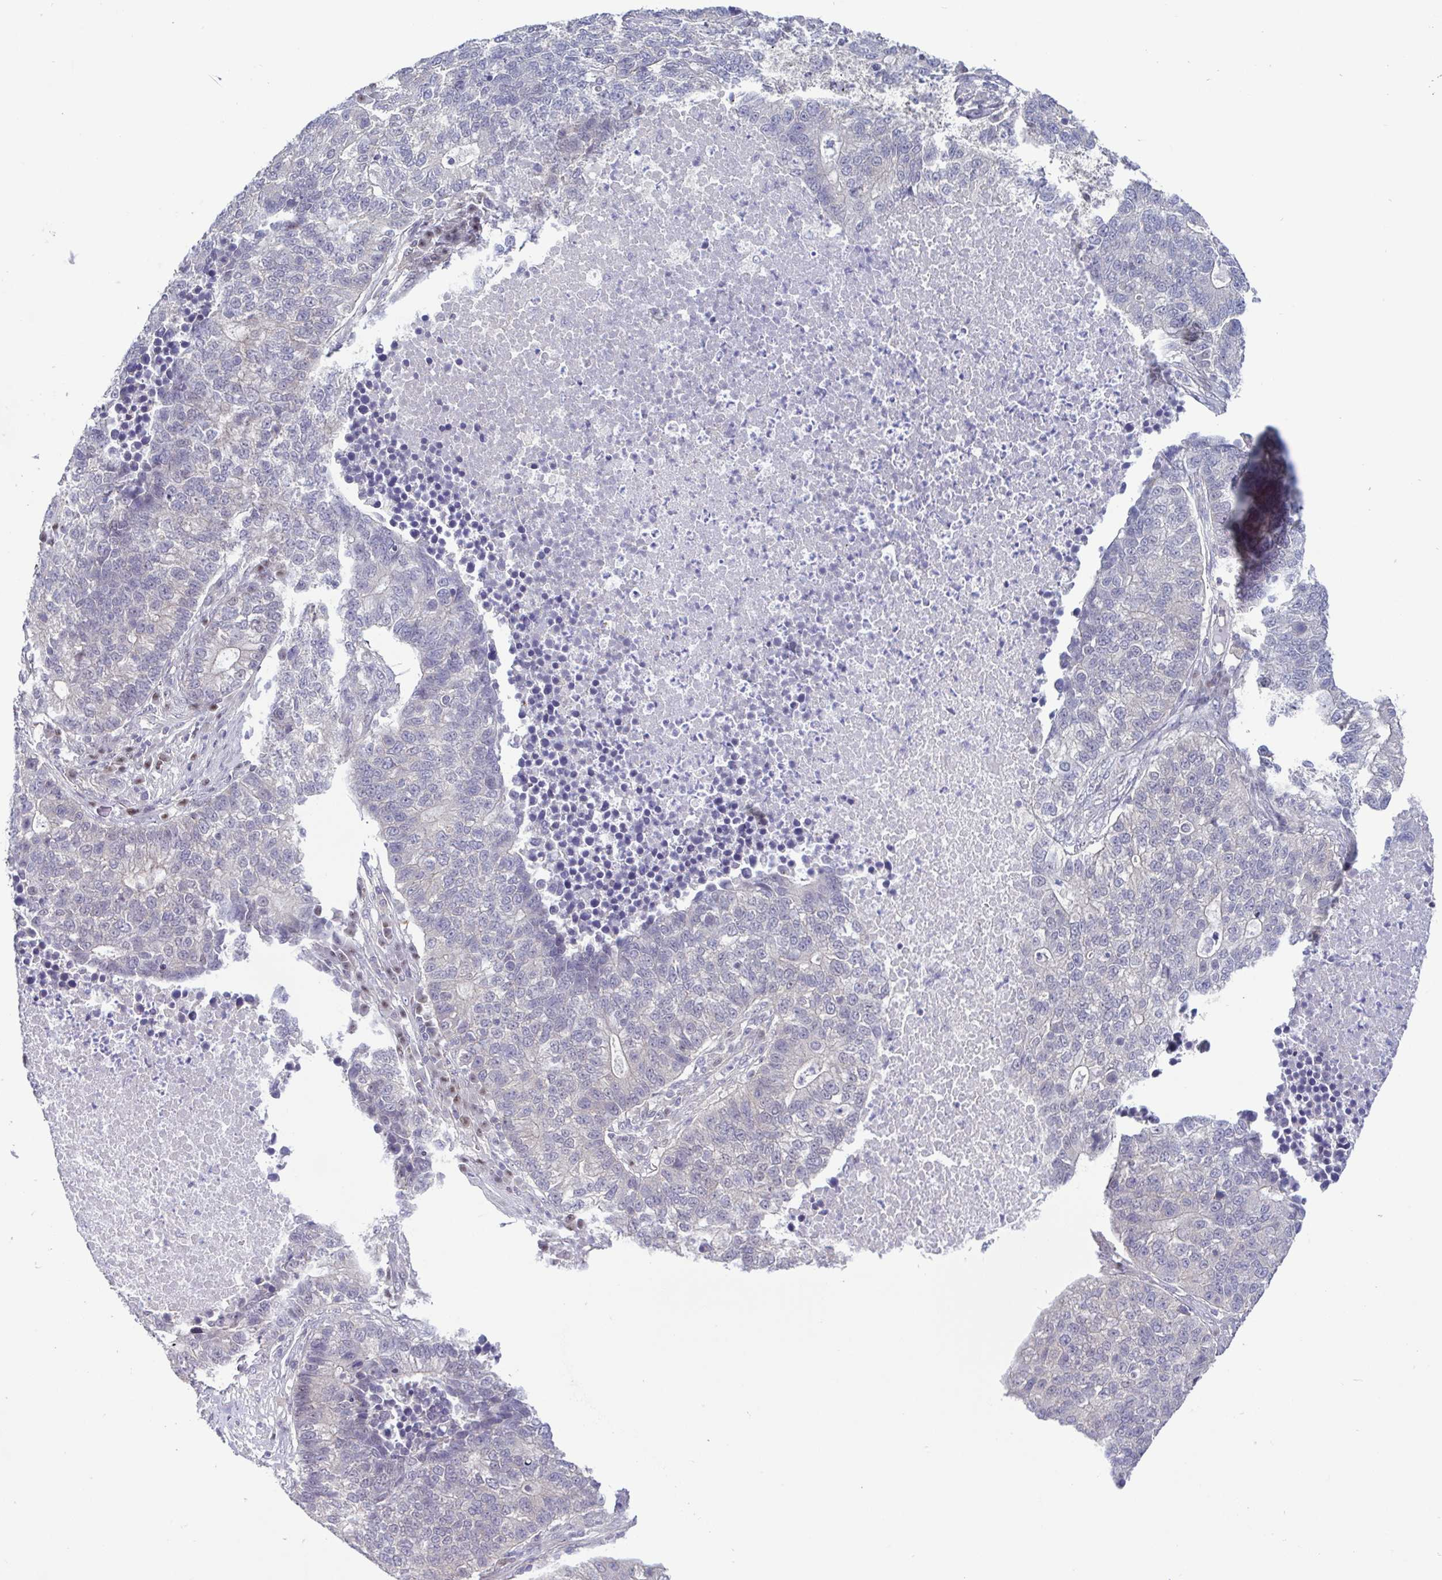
{"staining": {"intensity": "negative", "quantity": "none", "location": "none"}, "tissue": "lung cancer", "cell_type": "Tumor cells", "image_type": "cancer", "snomed": [{"axis": "morphology", "description": "Adenocarcinoma, NOS"}, {"axis": "topography", "description": "Lung"}], "caption": "Image shows no protein expression in tumor cells of adenocarcinoma (lung) tissue. (DAB IHC, high magnification).", "gene": "UBE2Q1", "patient": {"sex": "male", "age": 57}}